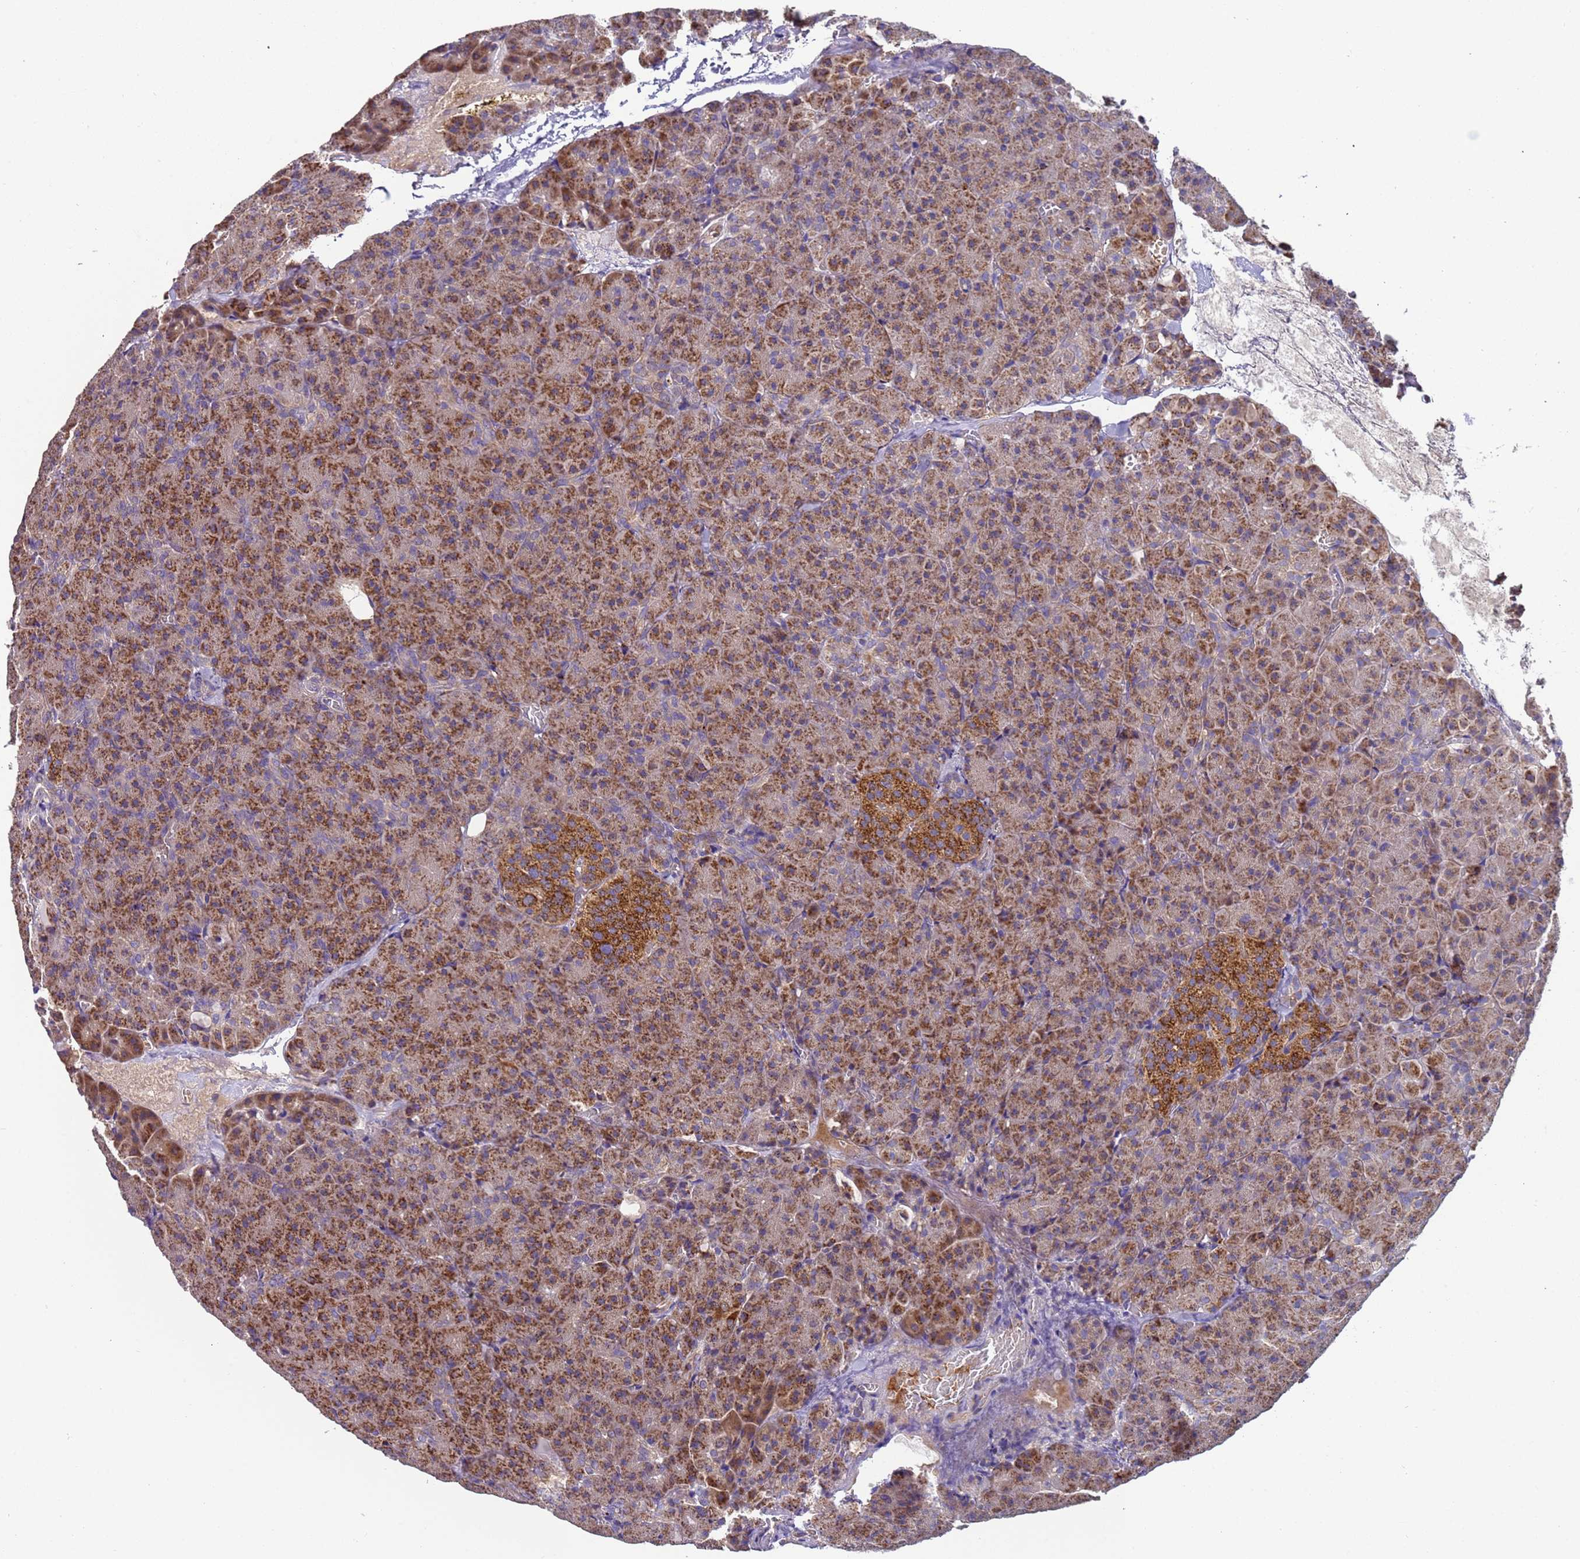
{"staining": {"intensity": "strong", "quantity": ">75%", "location": "cytoplasmic/membranous"}, "tissue": "pancreas", "cell_type": "Exocrine glandular cells", "image_type": "normal", "snomed": [{"axis": "morphology", "description": "Normal tissue, NOS"}, {"axis": "topography", "description": "Pancreas"}], "caption": "Immunohistochemical staining of unremarkable human pancreas reveals strong cytoplasmic/membranous protein expression in about >75% of exocrine glandular cells. Using DAB (3,3'-diaminobenzidine) (brown) and hematoxylin (blue) stains, captured at high magnification using brightfield microscopy.", "gene": "TMEM126A", "patient": {"sex": "female", "age": 74}}